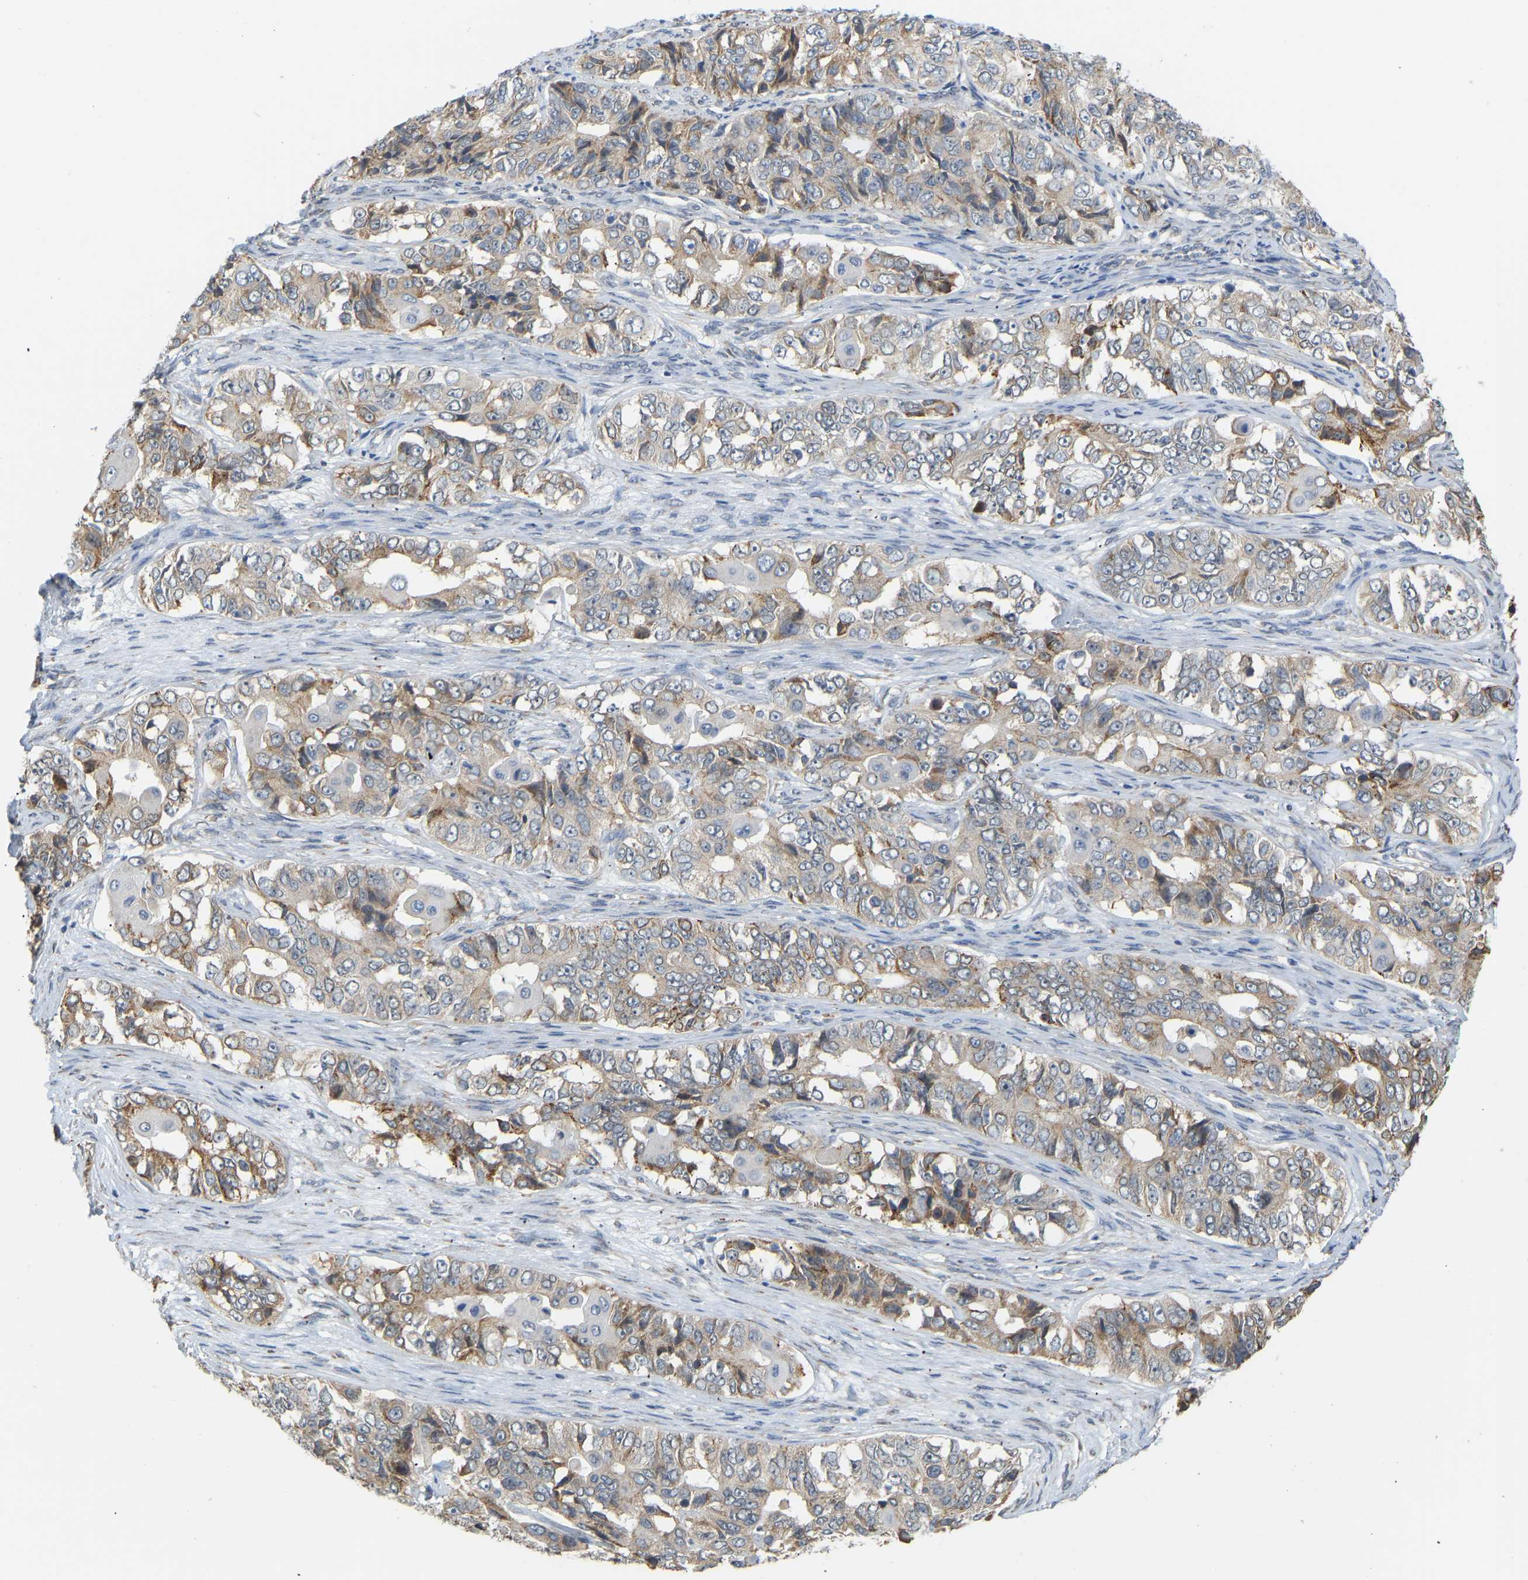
{"staining": {"intensity": "moderate", "quantity": "<25%", "location": "cytoplasmic/membranous"}, "tissue": "ovarian cancer", "cell_type": "Tumor cells", "image_type": "cancer", "snomed": [{"axis": "morphology", "description": "Carcinoma, endometroid"}, {"axis": "topography", "description": "Ovary"}], "caption": "Human ovarian cancer (endometroid carcinoma) stained with a protein marker displays moderate staining in tumor cells.", "gene": "BEND3", "patient": {"sex": "female", "age": 51}}